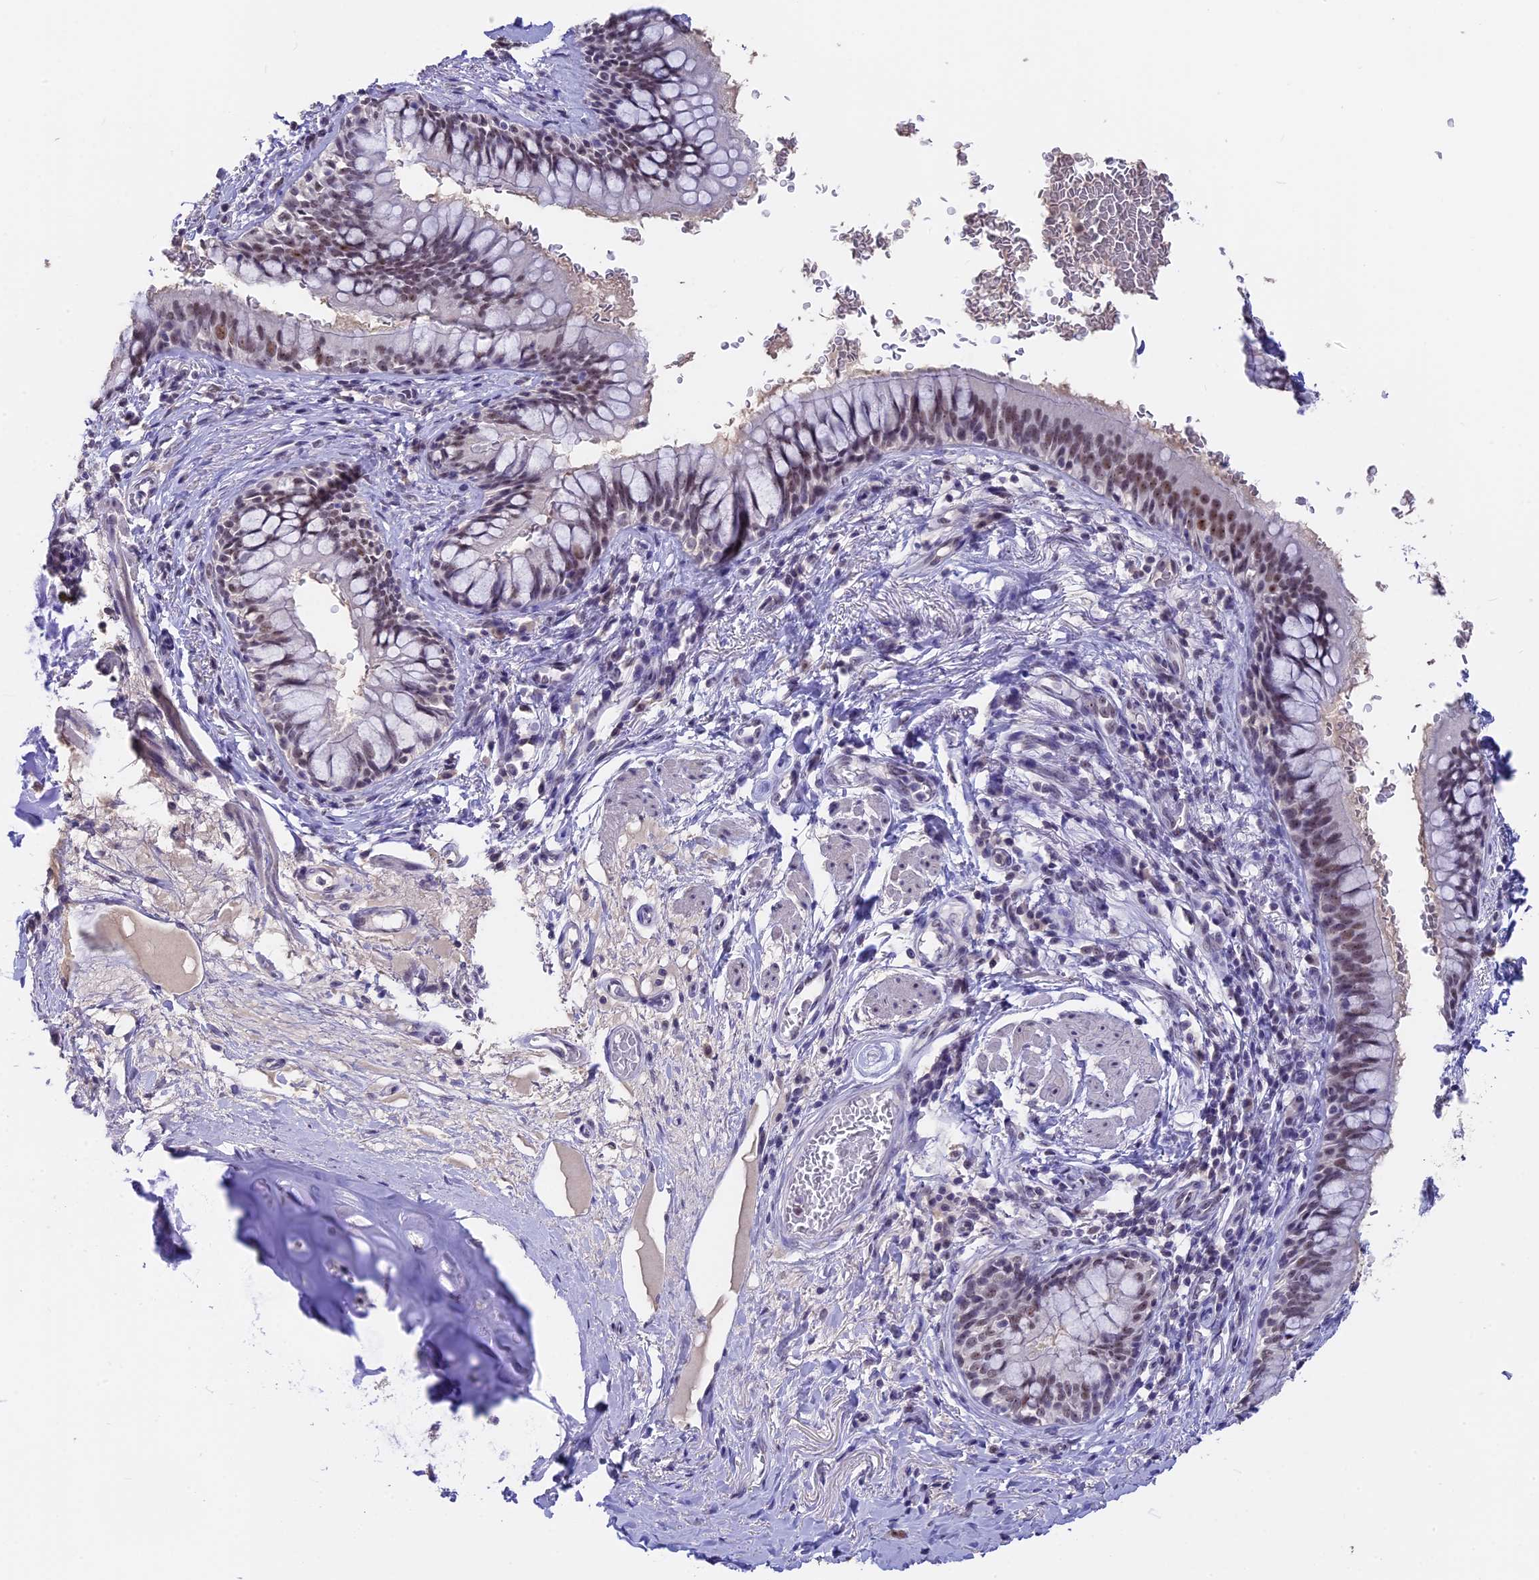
{"staining": {"intensity": "weak", "quantity": ">75%", "location": "nuclear"}, "tissue": "bronchus", "cell_type": "Respiratory epithelial cells", "image_type": "normal", "snomed": [{"axis": "morphology", "description": "Normal tissue, NOS"}, {"axis": "topography", "description": "Cartilage tissue"}, {"axis": "topography", "description": "Bronchus"}], "caption": "Immunohistochemical staining of normal human bronchus reveals >75% levels of weak nuclear protein staining in about >75% of respiratory epithelial cells. Nuclei are stained in blue.", "gene": "SETD2", "patient": {"sex": "female", "age": 36}}